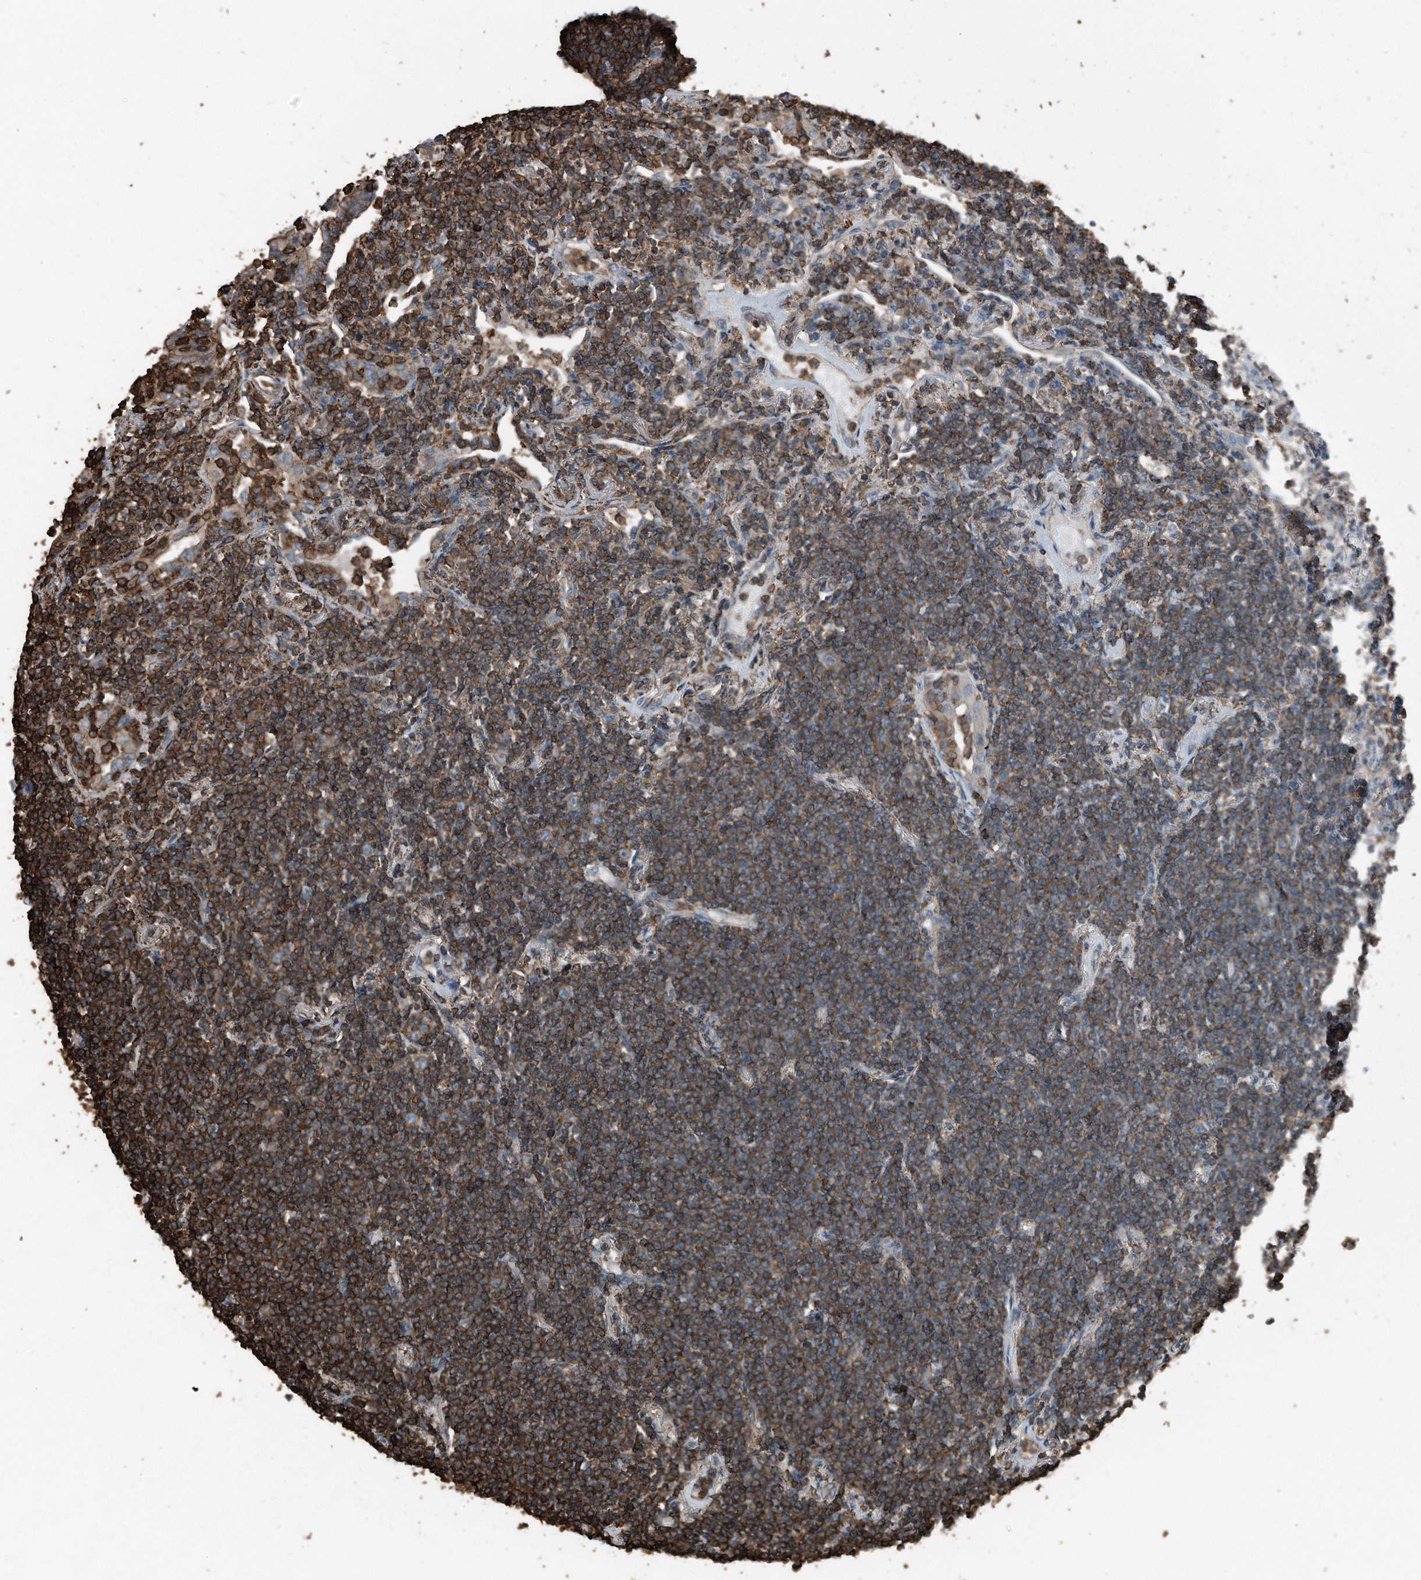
{"staining": {"intensity": "moderate", "quantity": ">75%", "location": "cytoplasmic/membranous"}, "tissue": "lymphoma", "cell_type": "Tumor cells", "image_type": "cancer", "snomed": [{"axis": "morphology", "description": "Malignant lymphoma, non-Hodgkin's type, Low grade"}, {"axis": "topography", "description": "Lung"}], "caption": "Protein staining of lymphoma tissue exhibits moderate cytoplasmic/membranous positivity in approximately >75% of tumor cells. The staining was performed using DAB to visualize the protein expression in brown, while the nuclei were stained in blue with hematoxylin (Magnification: 20x).", "gene": "RSPO3", "patient": {"sex": "female", "age": 71}}